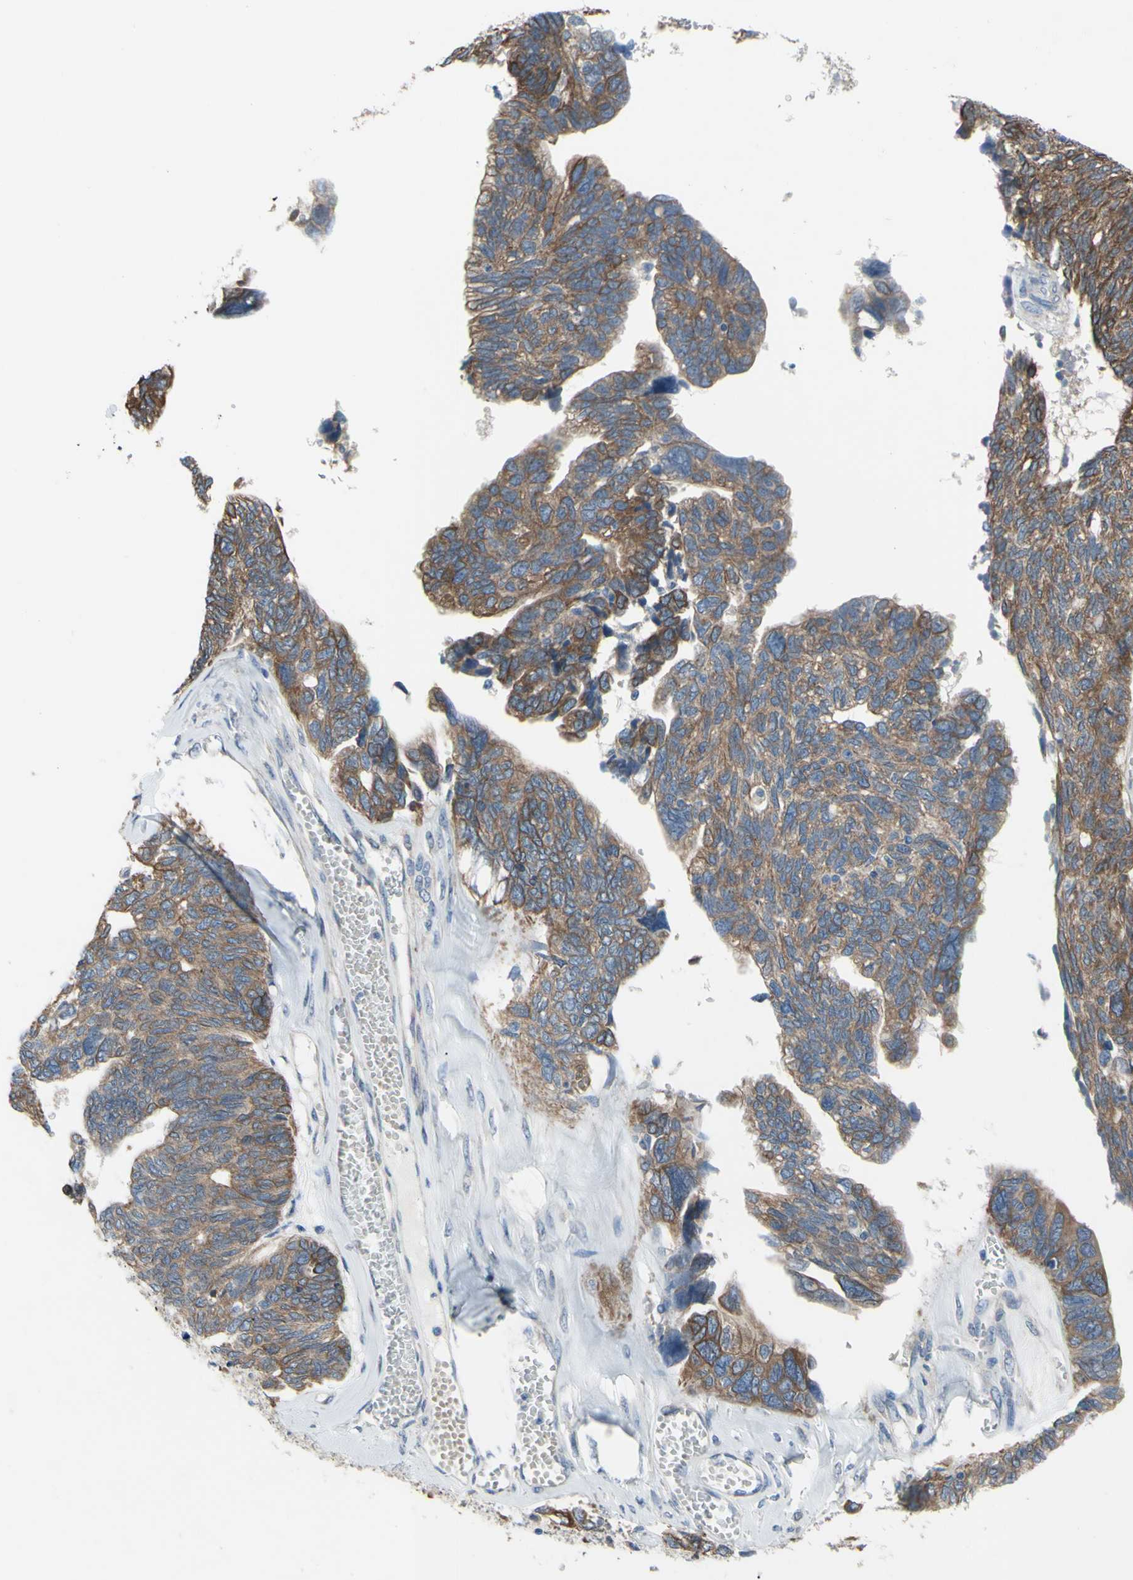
{"staining": {"intensity": "moderate", "quantity": ">75%", "location": "cytoplasmic/membranous"}, "tissue": "ovarian cancer", "cell_type": "Tumor cells", "image_type": "cancer", "snomed": [{"axis": "morphology", "description": "Cystadenocarcinoma, serous, NOS"}, {"axis": "topography", "description": "Ovary"}], "caption": "Tumor cells show moderate cytoplasmic/membranous expression in about >75% of cells in ovarian serous cystadenocarcinoma. (brown staining indicates protein expression, while blue staining denotes nuclei).", "gene": "GRAMD2B", "patient": {"sex": "female", "age": 79}}